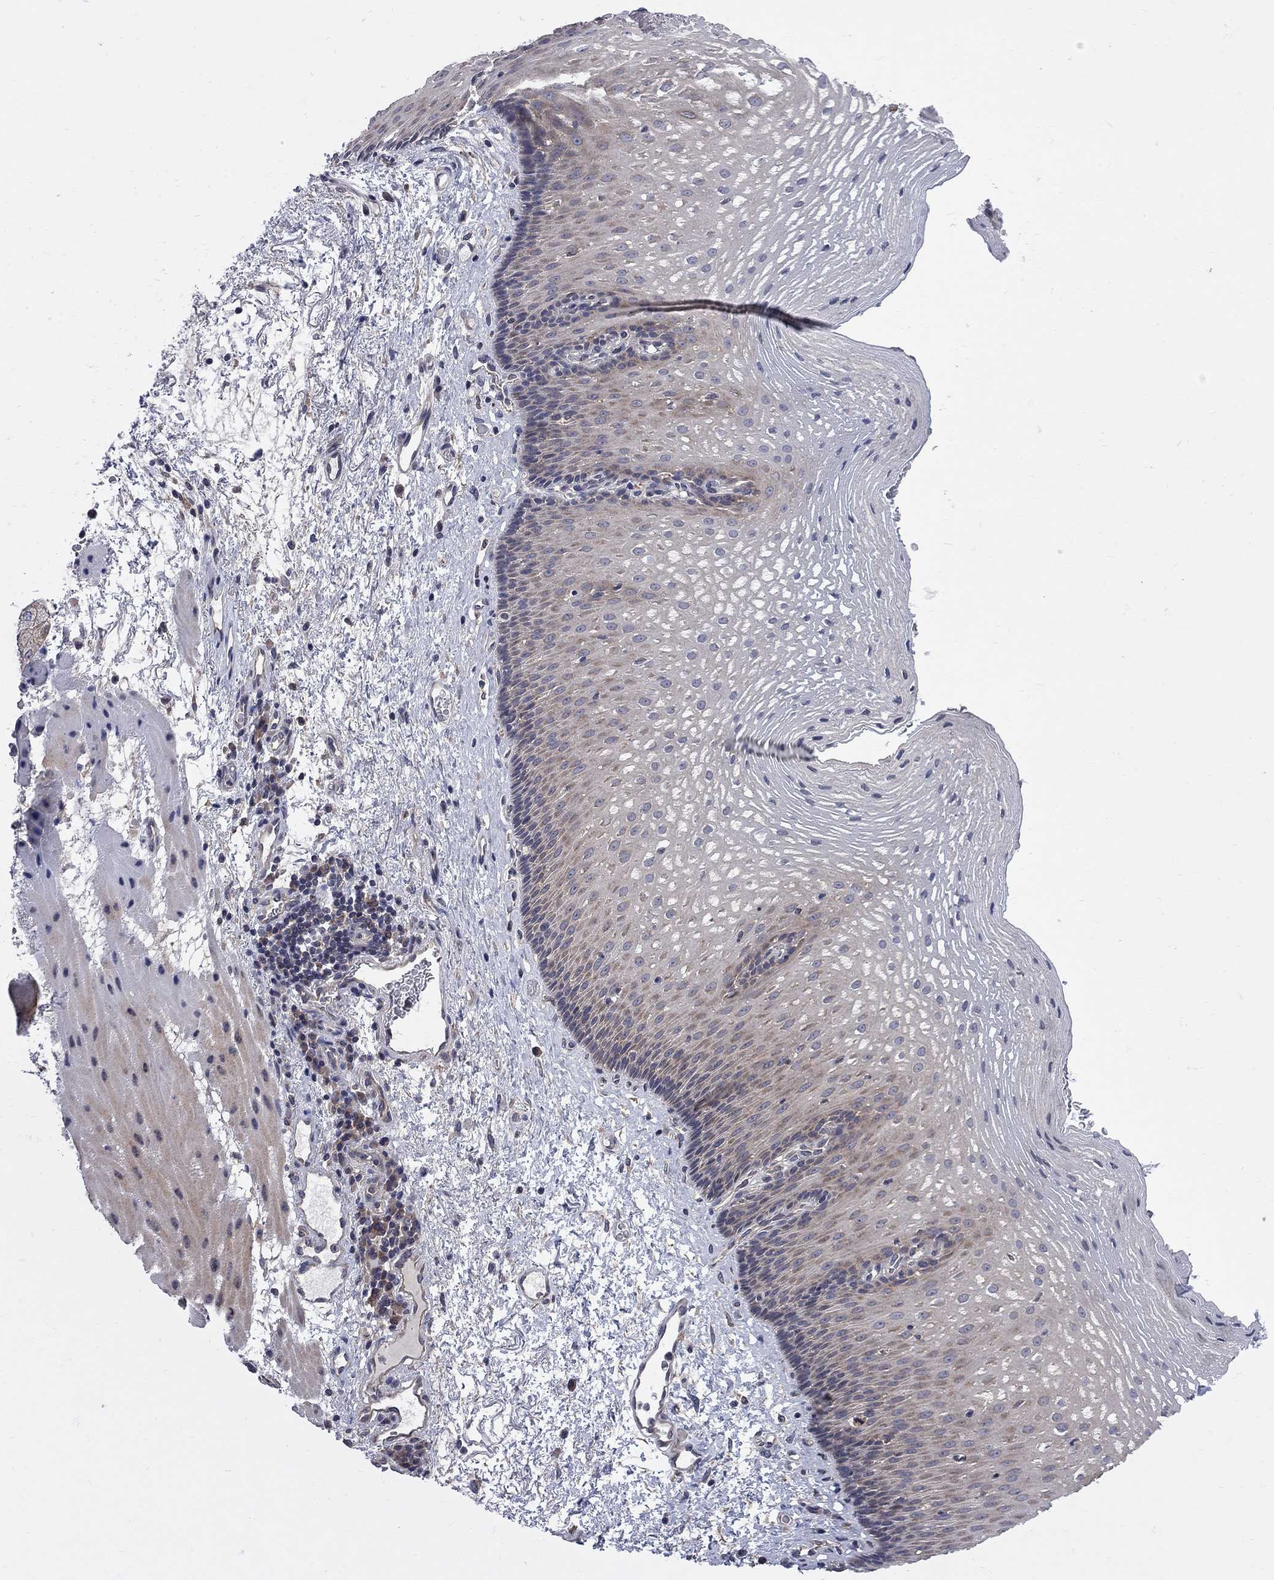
{"staining": {"intensity": "weak", "quantity": ">75%", "location": "cytoplasmic/membranous"}, "tissue": "esophagus", "cell_type": "Squamous epithelial cells", "image_type": "normal", "snomed": [{"axis": "morphology", "description": "Normal tissue, NOS"}, {"axis": "topography", "description": "Esophagus"}], "caption": "This photomicrograph shows immunohistochemistry (IHC) staining of unremarkable human esophagus, with low weak cytoplasmic/membranous positivity in about >75% of squamous epithelial cells.", "gene": "CNOT11", "patient": {"sex": "male", "age": 76}}